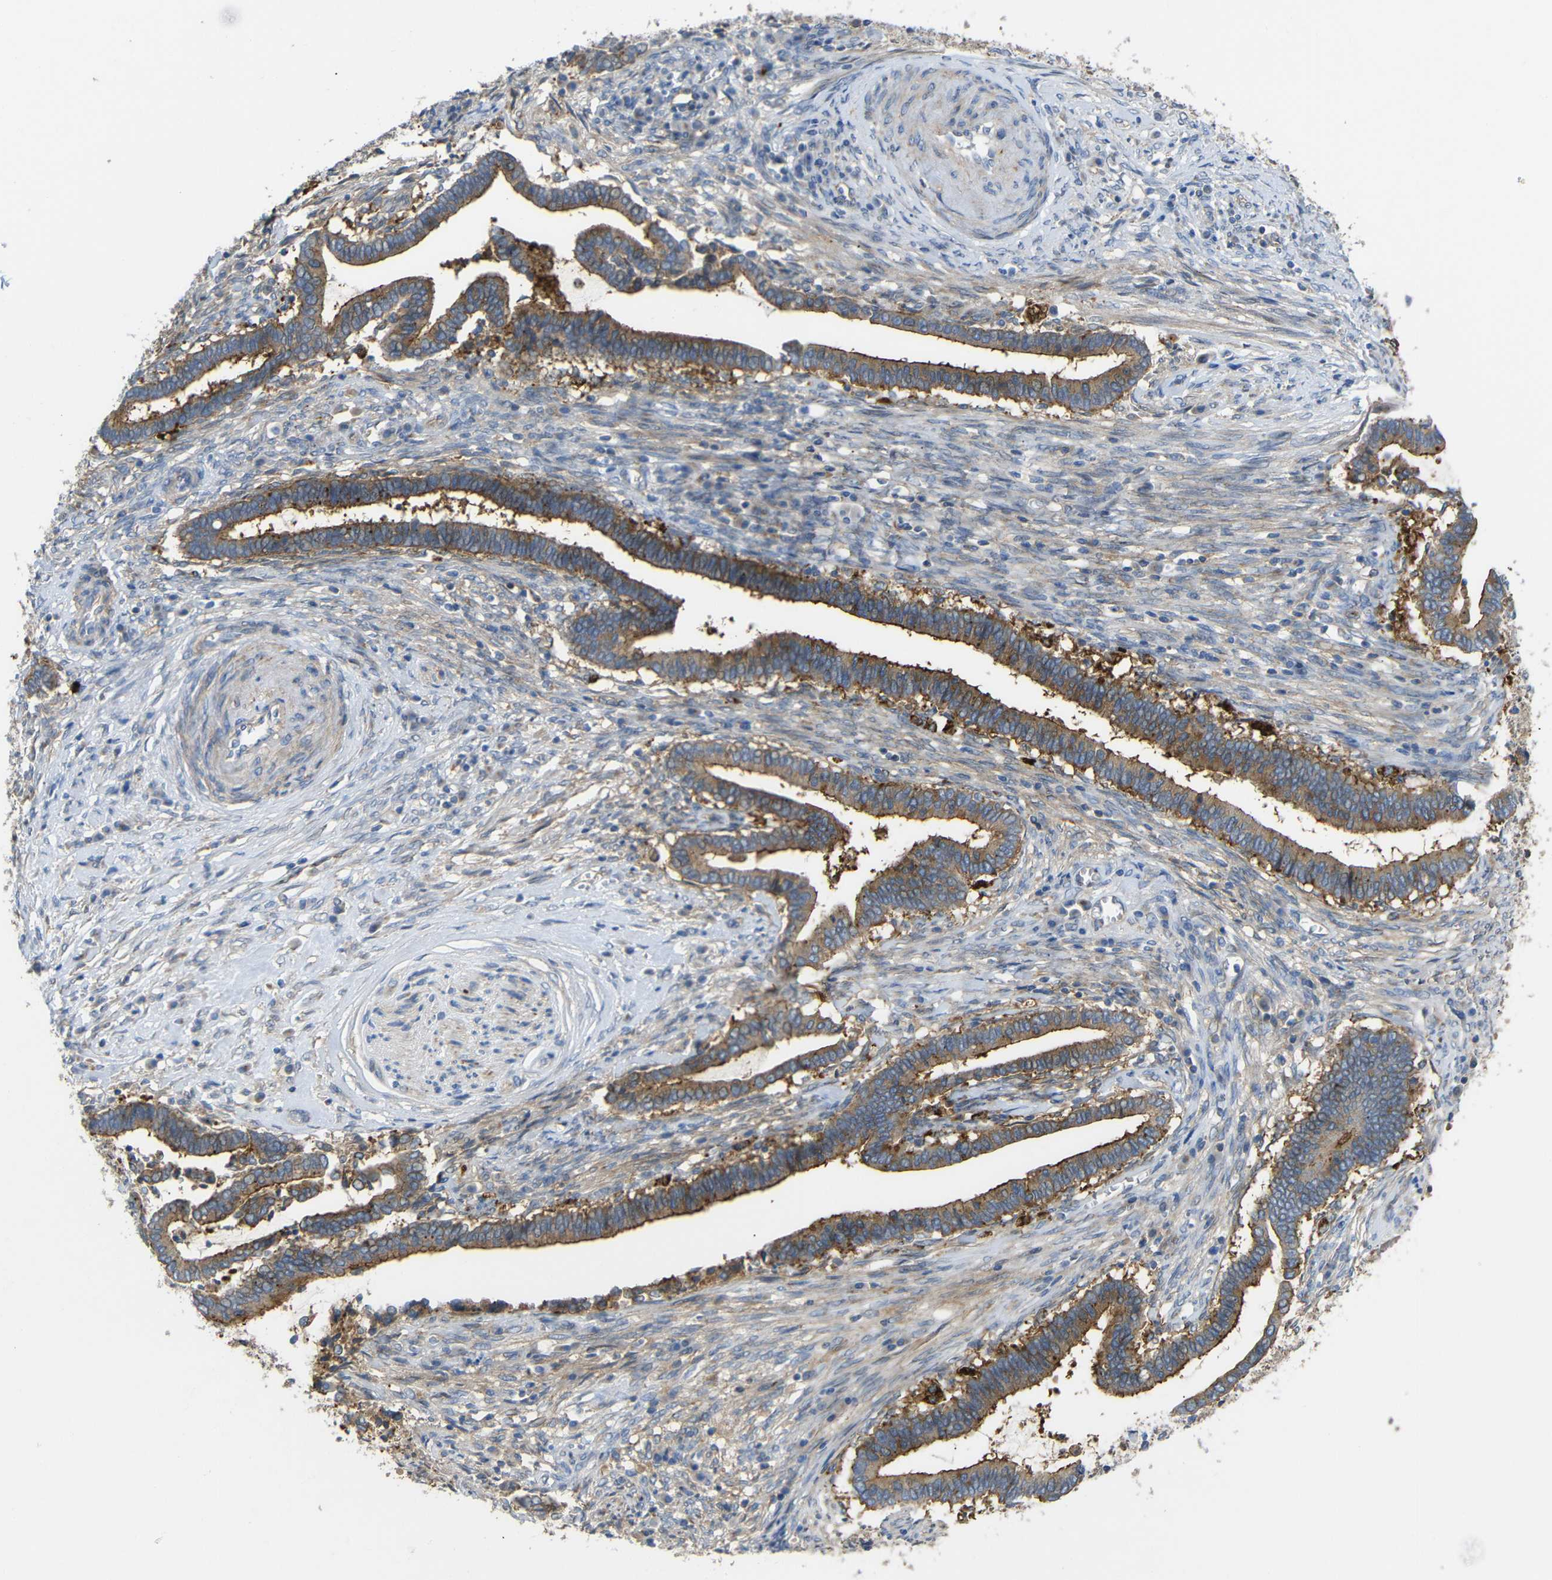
{"staining": {"intensity": "strong", "quantity": ">75%", "location": "cytoplasmic/membranous"}, "tissue": "cervical cancer", "cell_type": "Tumor cells", "image_type": "cancer", "snomed": [{"axis": "morphology", "description": "Adenocarcinoma, NOS"}, {"axis": "topography", "description": "Cervix"}], "caption": "Protein expression analysis of cervical cancer (adenocarcinoma) reveals strong cytoplasmic/membranous expression in about >75% of tumor cells.", "gene": "SYPL1", "patient": {"sex": "female", "age": 44}}